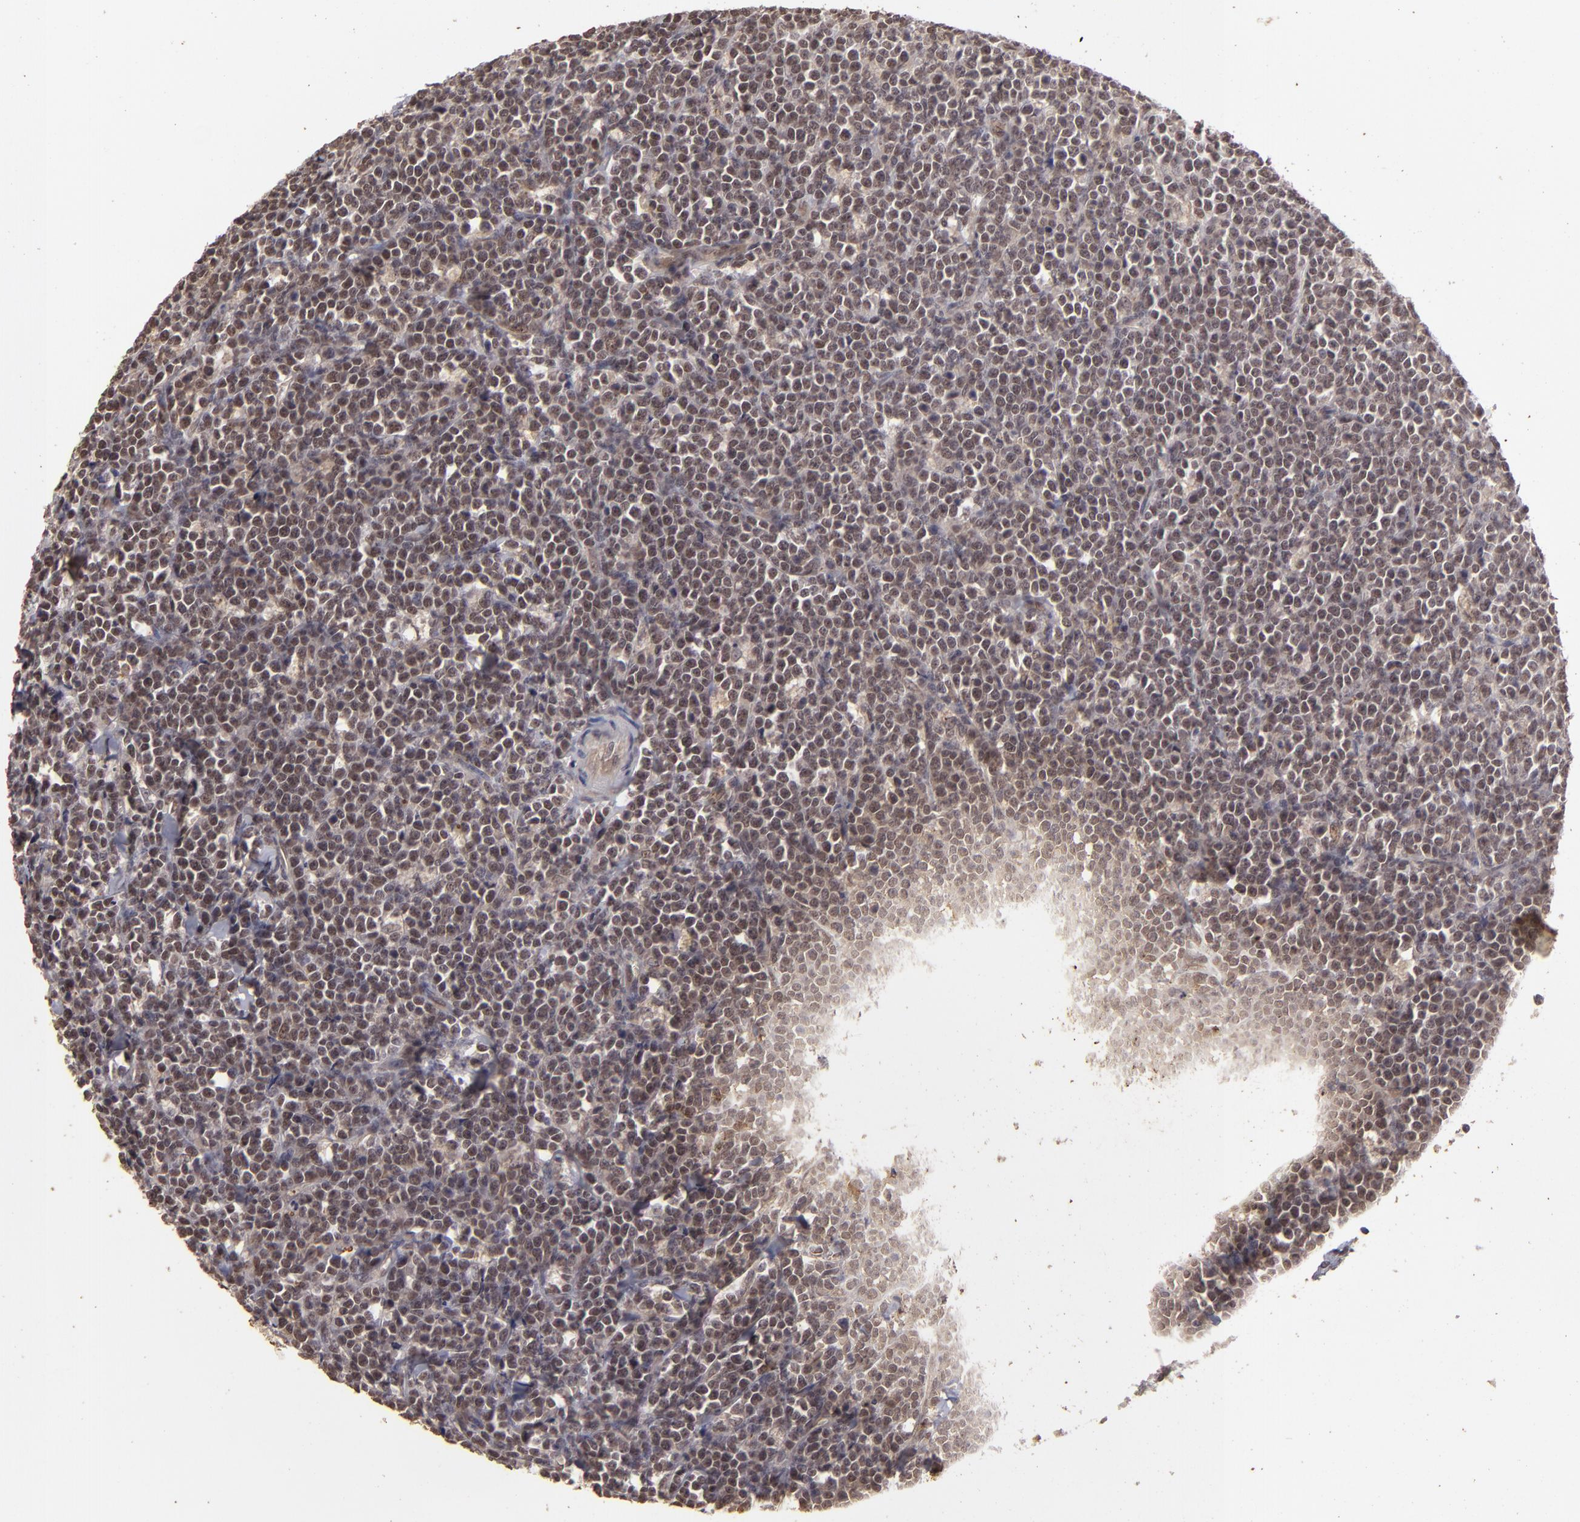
{"staining": {"intensity": "weak", "quantity": "25%-75%", "location": "cytoplasmic/membranous"}, "tissue": "lymphoma", "cell_type": "Tumor cells", "image_type": "cancer", "snomed": [{"axis": "morphology", "description": "Malignant lymphoma, non-Hodgkin's type, High grade"}, {"axis": "topography", "description": "Small intestine"}, {"axis": "topography", "description": "Colon"}], "caption": "Protein staining shows weak cytoplasmic/membranous staining in approximately 25%-75% of tumor cells in lymphoma. The staining is performed using DAB (3,3'-diaminobenzidine) brown chromogen to label protein expression. The nuclei are counter-stained blue using hematoxylin.", "gene": "DFFA", "patient": {"sex": "male", "age": 8}}